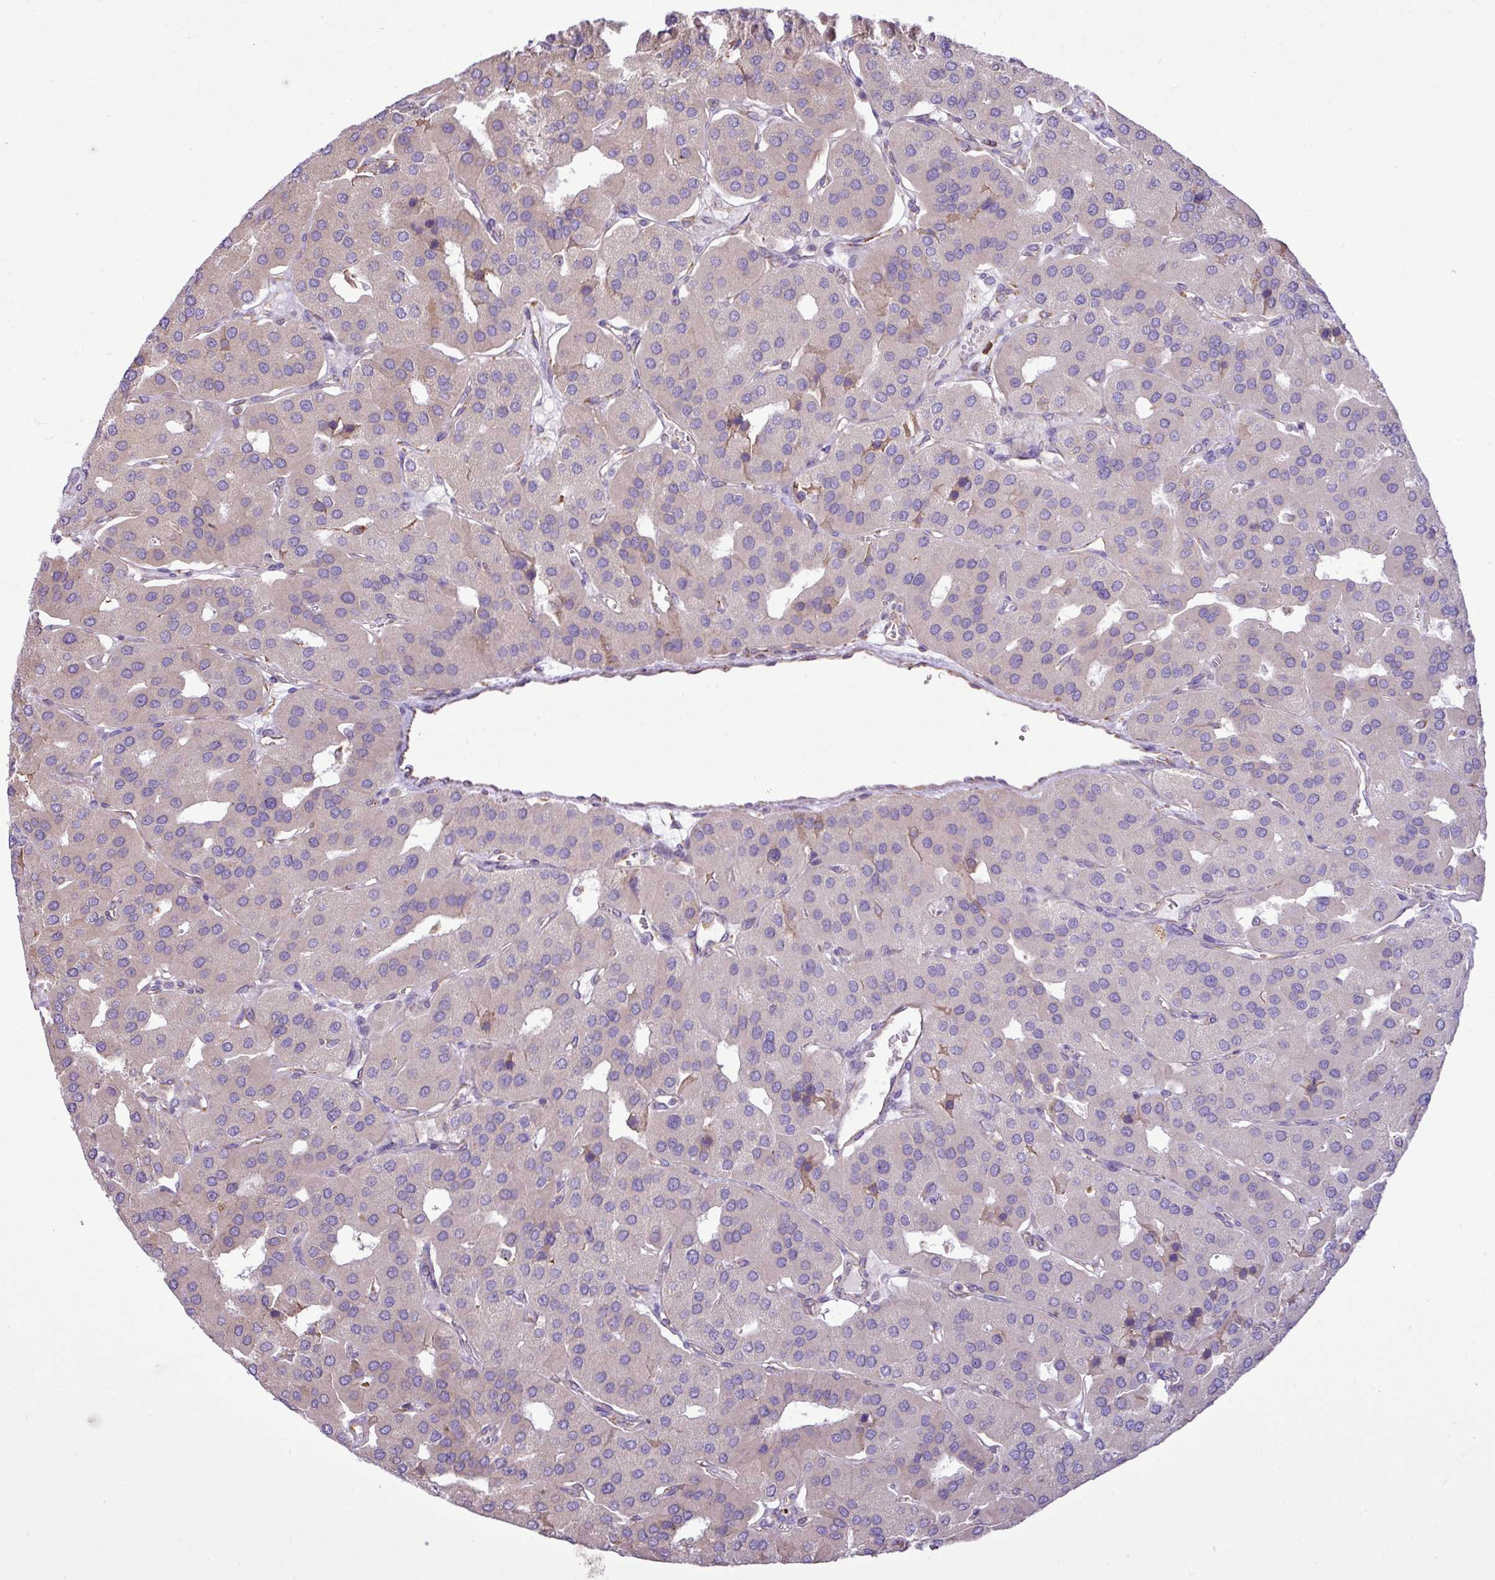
{"staining": {"intensity": "negative", "quantity": "none", "location": "none"}, "tissue": "parathyroid gland", "cell_type": "Glandular cells", "image_type": "normal", "snomed": [{"axis": "morphology", "description": "Normal tissue, NOS"}, {"axis": "morphology", "description": "Adenoma, NOS"}, {"axis": "topography", "description": "Parathyroid gland"}], "caption": "DAB immunohistochemical staining of normal parathyroid gland demonstrates no significant staining in glandular cells.", "gene": "ZSCAN5A", "patient": {"sex": "female", "age": 86}}